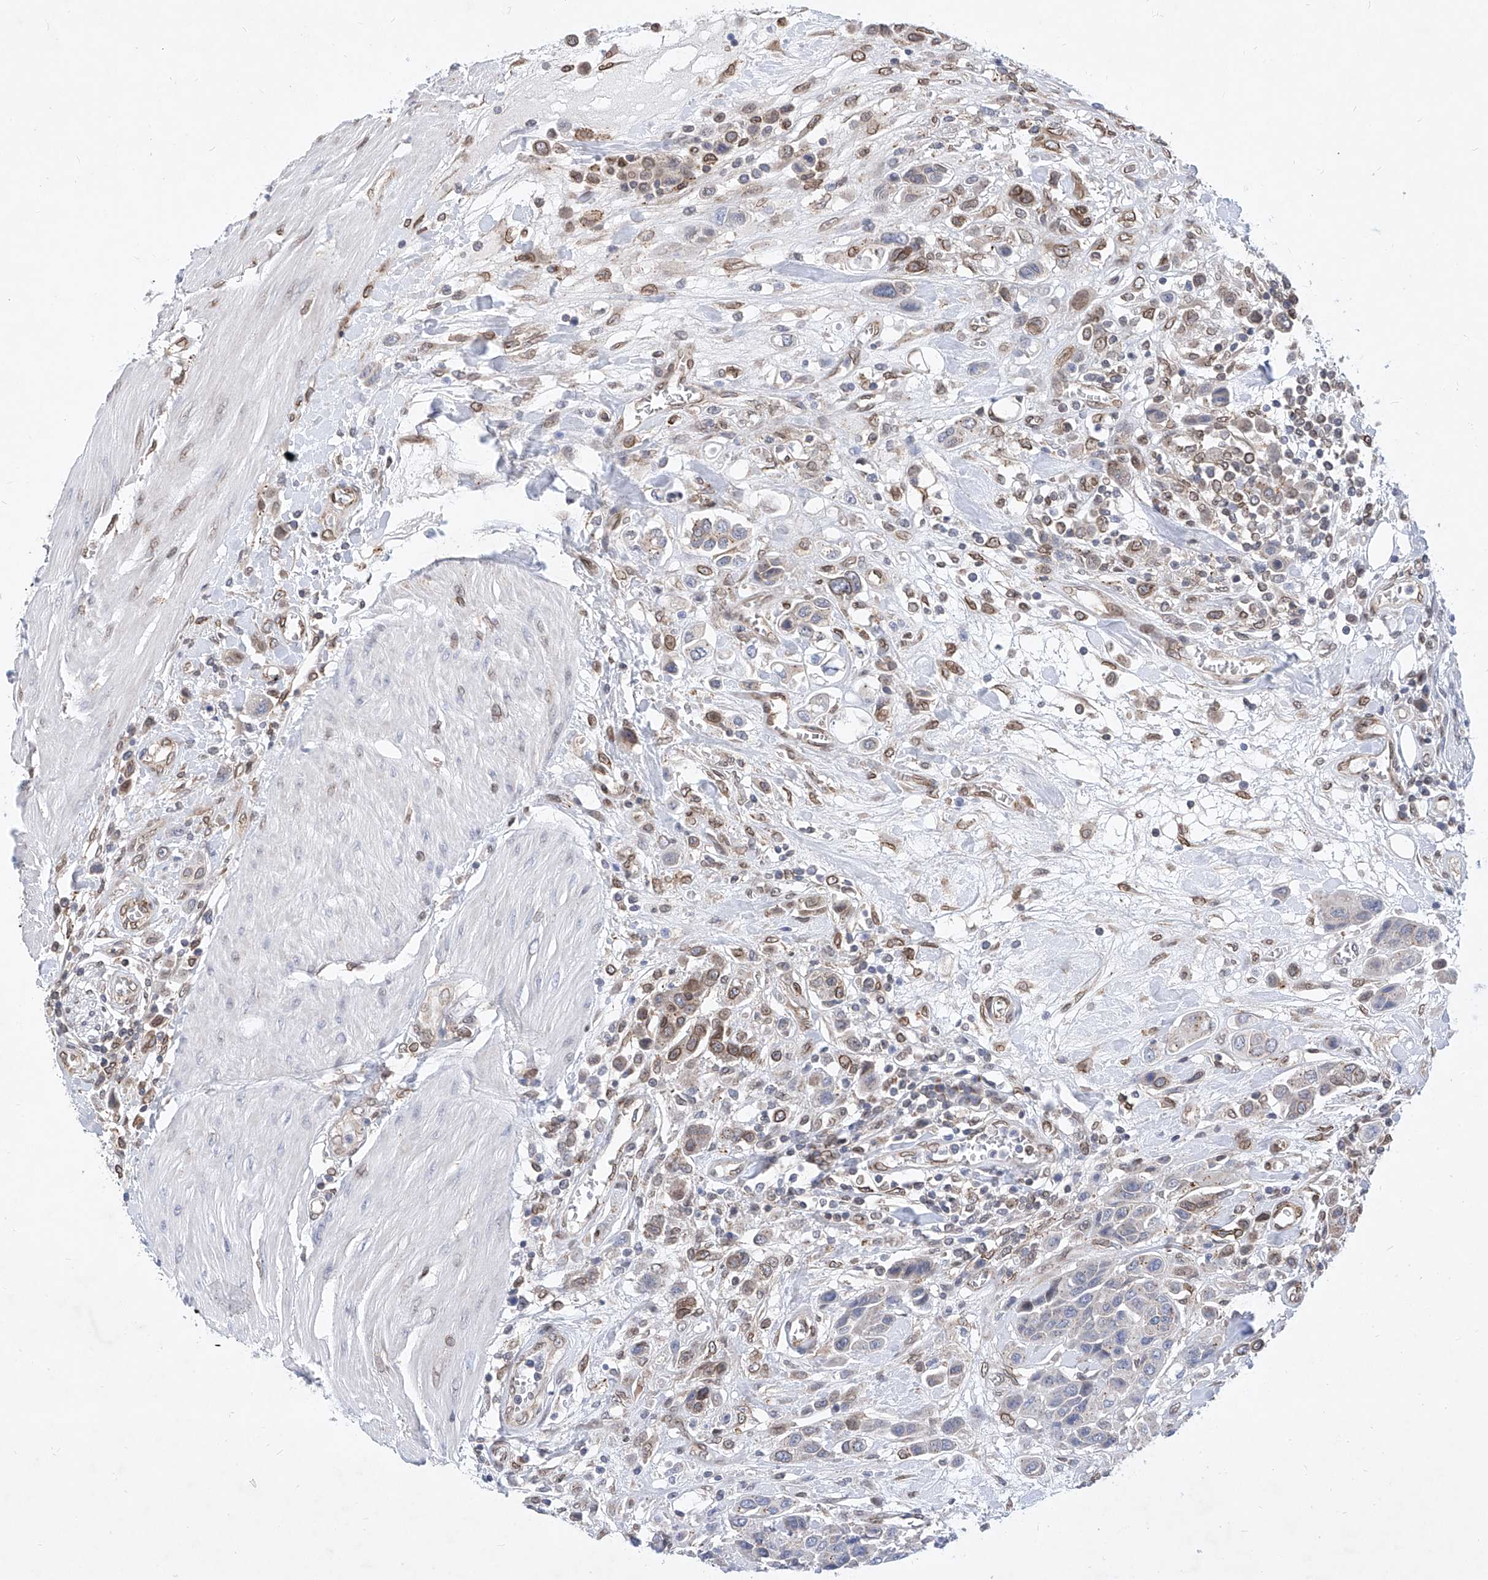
{"staining": {"intensity": "moderate", "quantity": "<25%", "location": "cytoplasmic/membranous,nuclear"}, "tissue": "urothelial cancer", "cell_type": "Tumor cells", "image_type": "cancer", "snomed": [{"axis": "morphology", "description": "Urothelial carcinoma, High grade"}, {"axis": "topography", "description": "Urinary bladder"}], "caption": "This is an image of immunohistochemistry staining of urothelial carcinoma (high-grade), which shows moderate staining in the cytoplasmic/membranous and nuclear of tumor cells.", "gene": "MX2", "patient": {"sex": "male", "age": 50}}